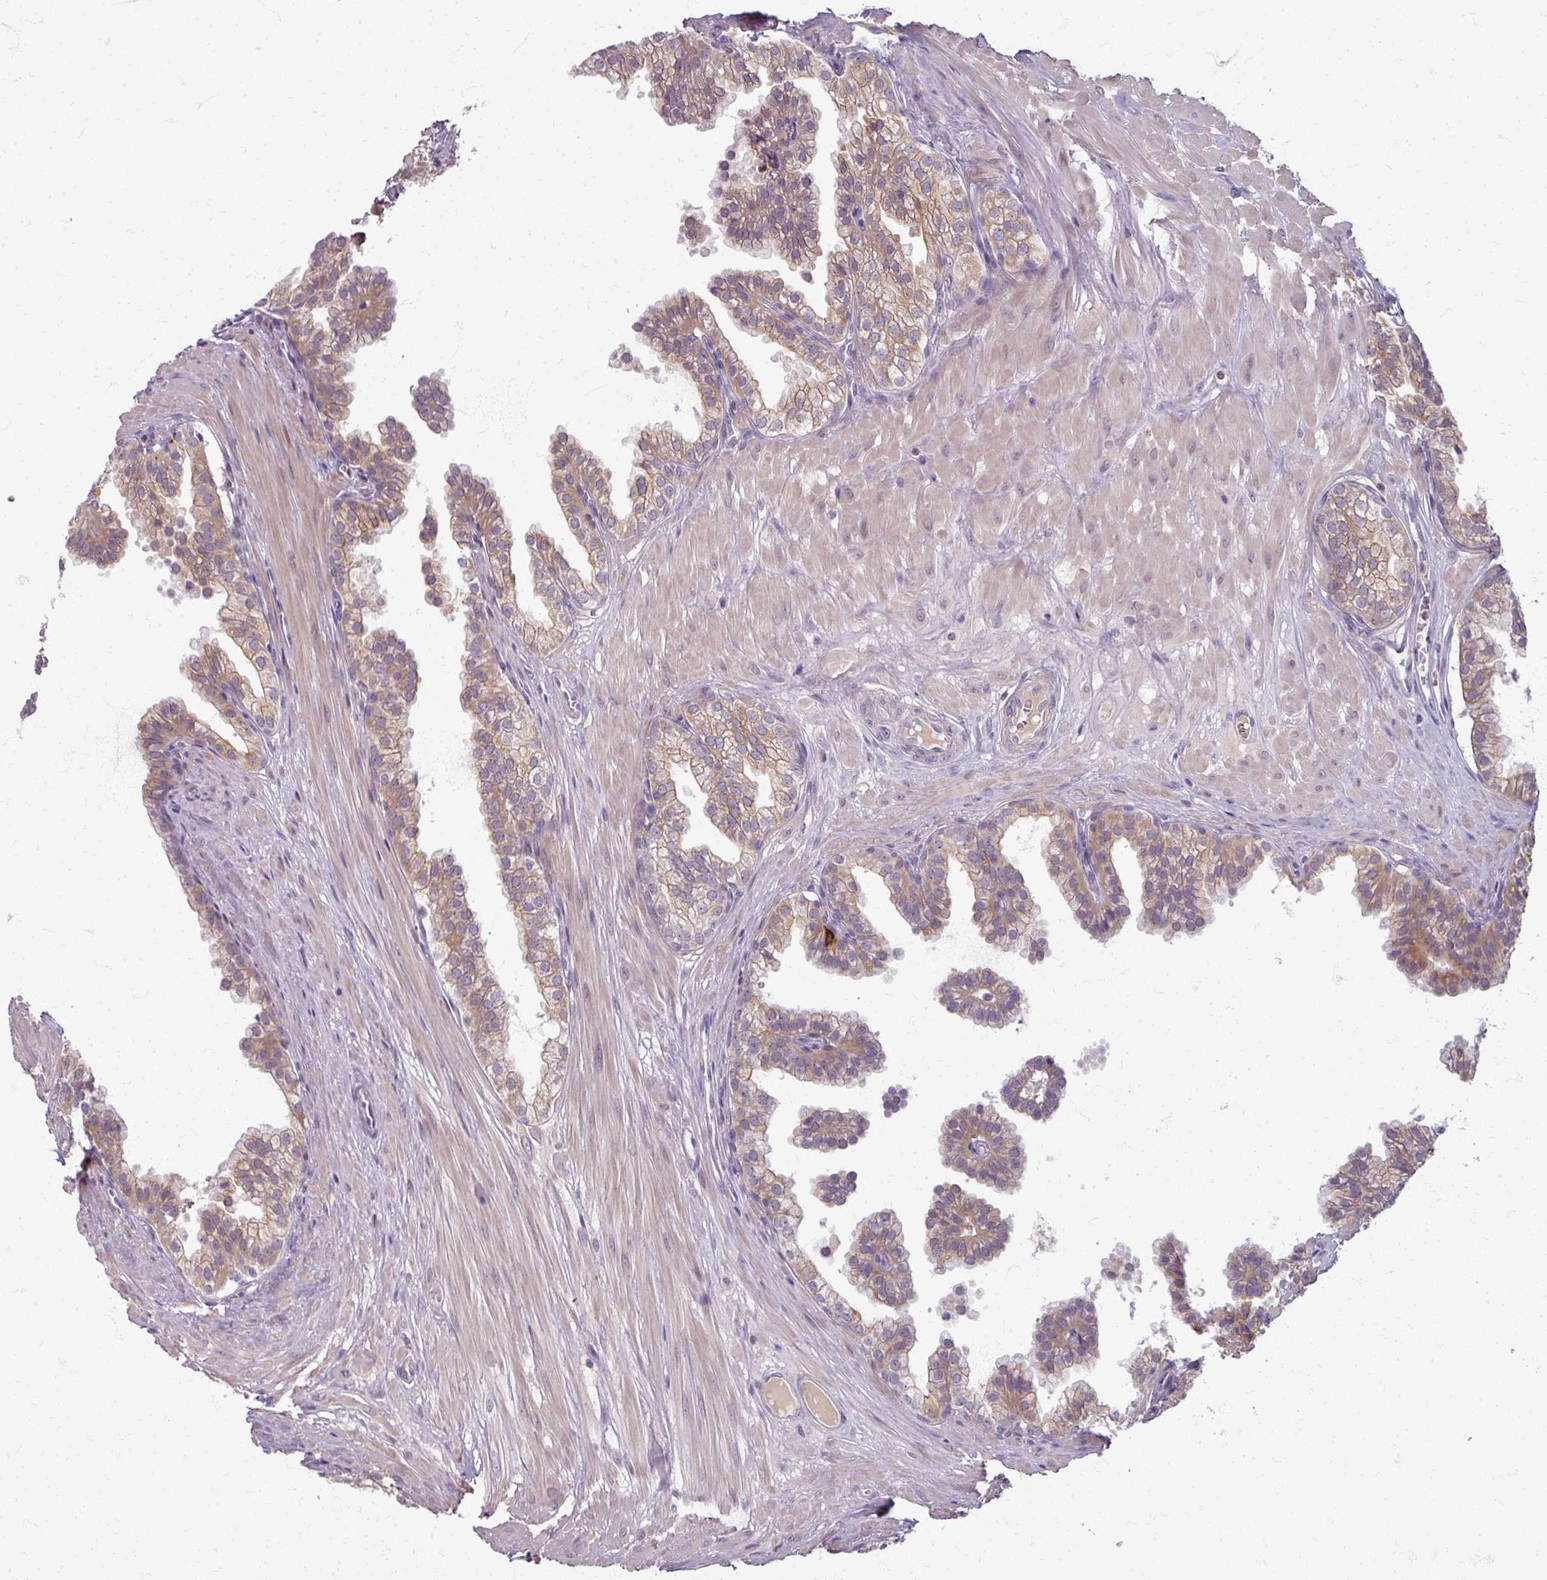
{"staining": {"intensity": "moderate", "quantity": "25%-75%", "location": "cytoplasmic/membranous"}, "tissue": "prostate", "cell_type": "Glandular cells", "image_type": "normal", "snomed": [{"axis": "morphology", "description": "Normal tissue, NOS"}, {"axis": "topography", "description": "Prostate"}, {"axis": "topography", "description": "Peripheral nerve tissue"}], "caption": "DAB (3,3'-diaminobenzidine) immunohistochemical staining of normal human prostate displays moderate cytoplasmic/membranous protein positivity in approximately 25%-75% of glandular cells.", "gene": "TTLL7", "patient": {"sex": "male", "age": 55}}